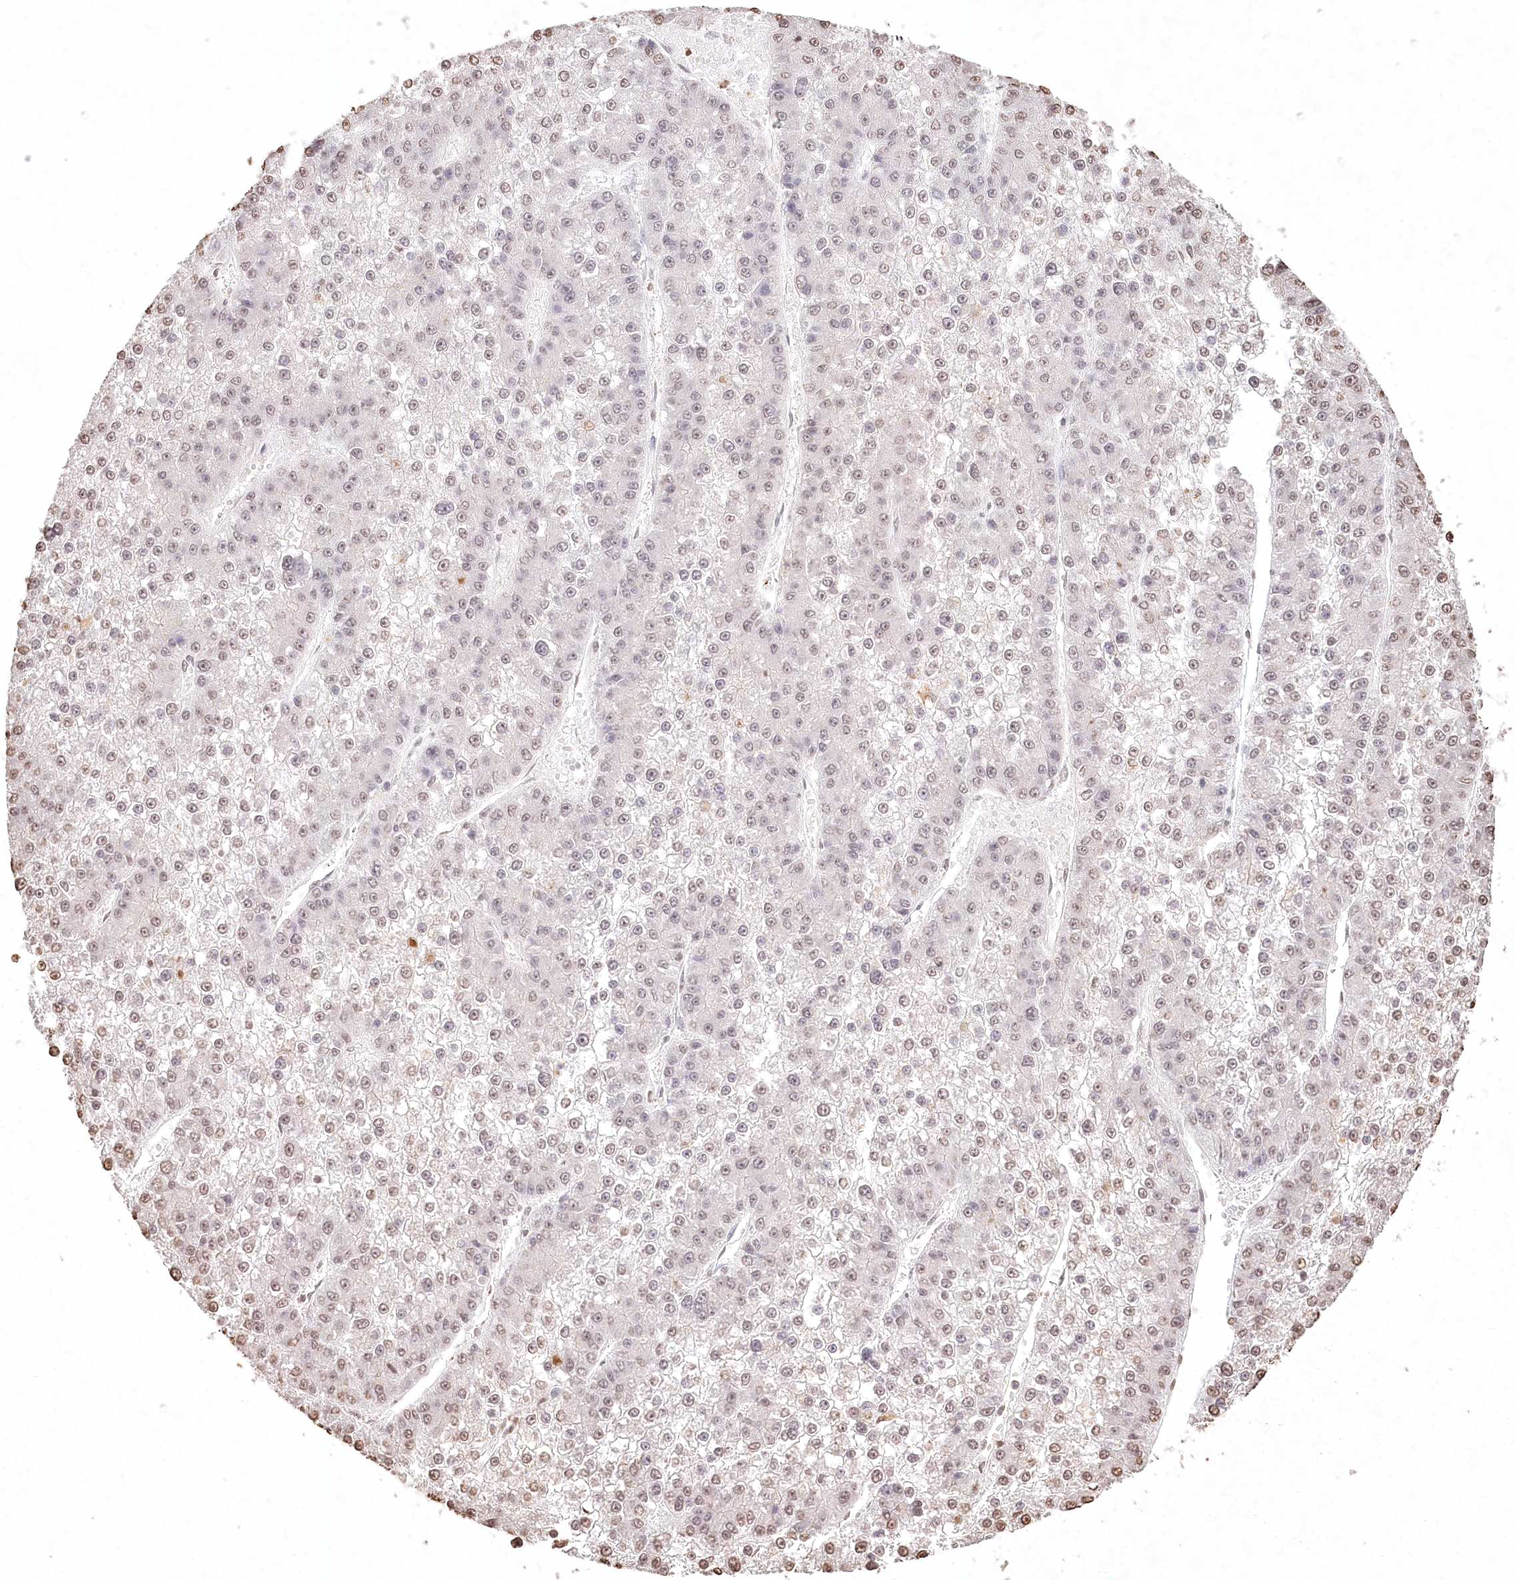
{"staining": {"intensity": "weak", "quantity": "25%-75%", "location": "nuclear"}, "tissue": "liver cancer", "cell_type": "Tumor cells", "image_type": "cancer", "snomed": [{"axis": "morphology", "description": "Carcinoma, Hepatocellular, NOS"}, {"axis": "topography", "description": "Liver"}], "caption": "Brown immunohistochemical staining in human liver cancer (hepatocellular carcinoma) demonstrates weak nuclear expression in approximately 25%-75% of tumor cells.", "gene": "DMXL1", "patient": {"sex": "female", "age": 73}}